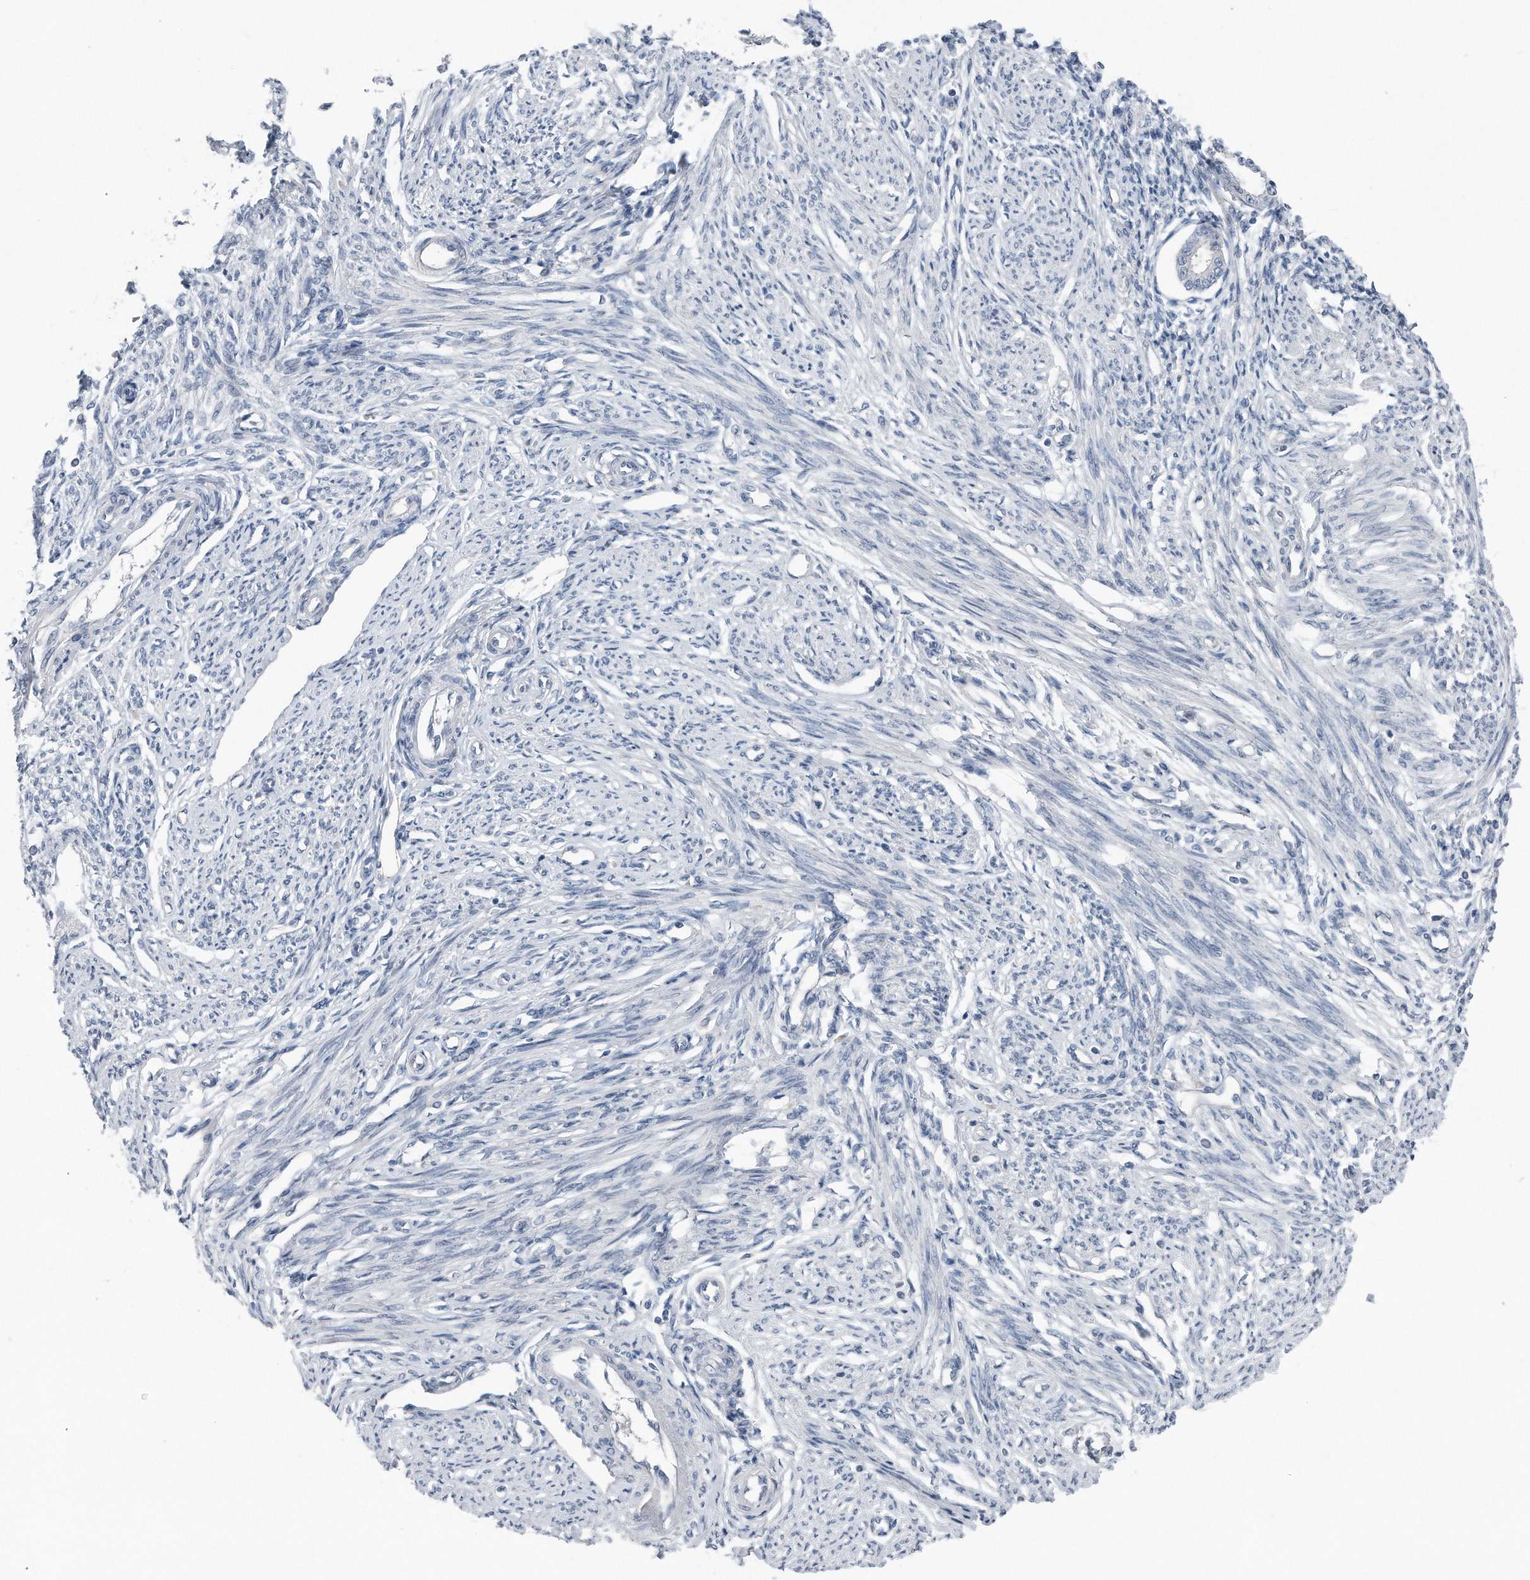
{"staining": {"intensity": "negative", "quantity": "none", "location": "none"}, "tissue": "endometrium", "cell_type": "Cells in endometrial stroma", "image_type": "normal", "snomed": [{"axis": "morphology", "description": "Normal tissue, NOS"}, {"axis": "topography", "description": "Endometrium"}], "caption": "Micrograph shows no significant protein staining in cells in endometrial stroma of unremarkable endometrium.", "gene": "YRDC", "patient": {"sex": "female", "age": 56}}